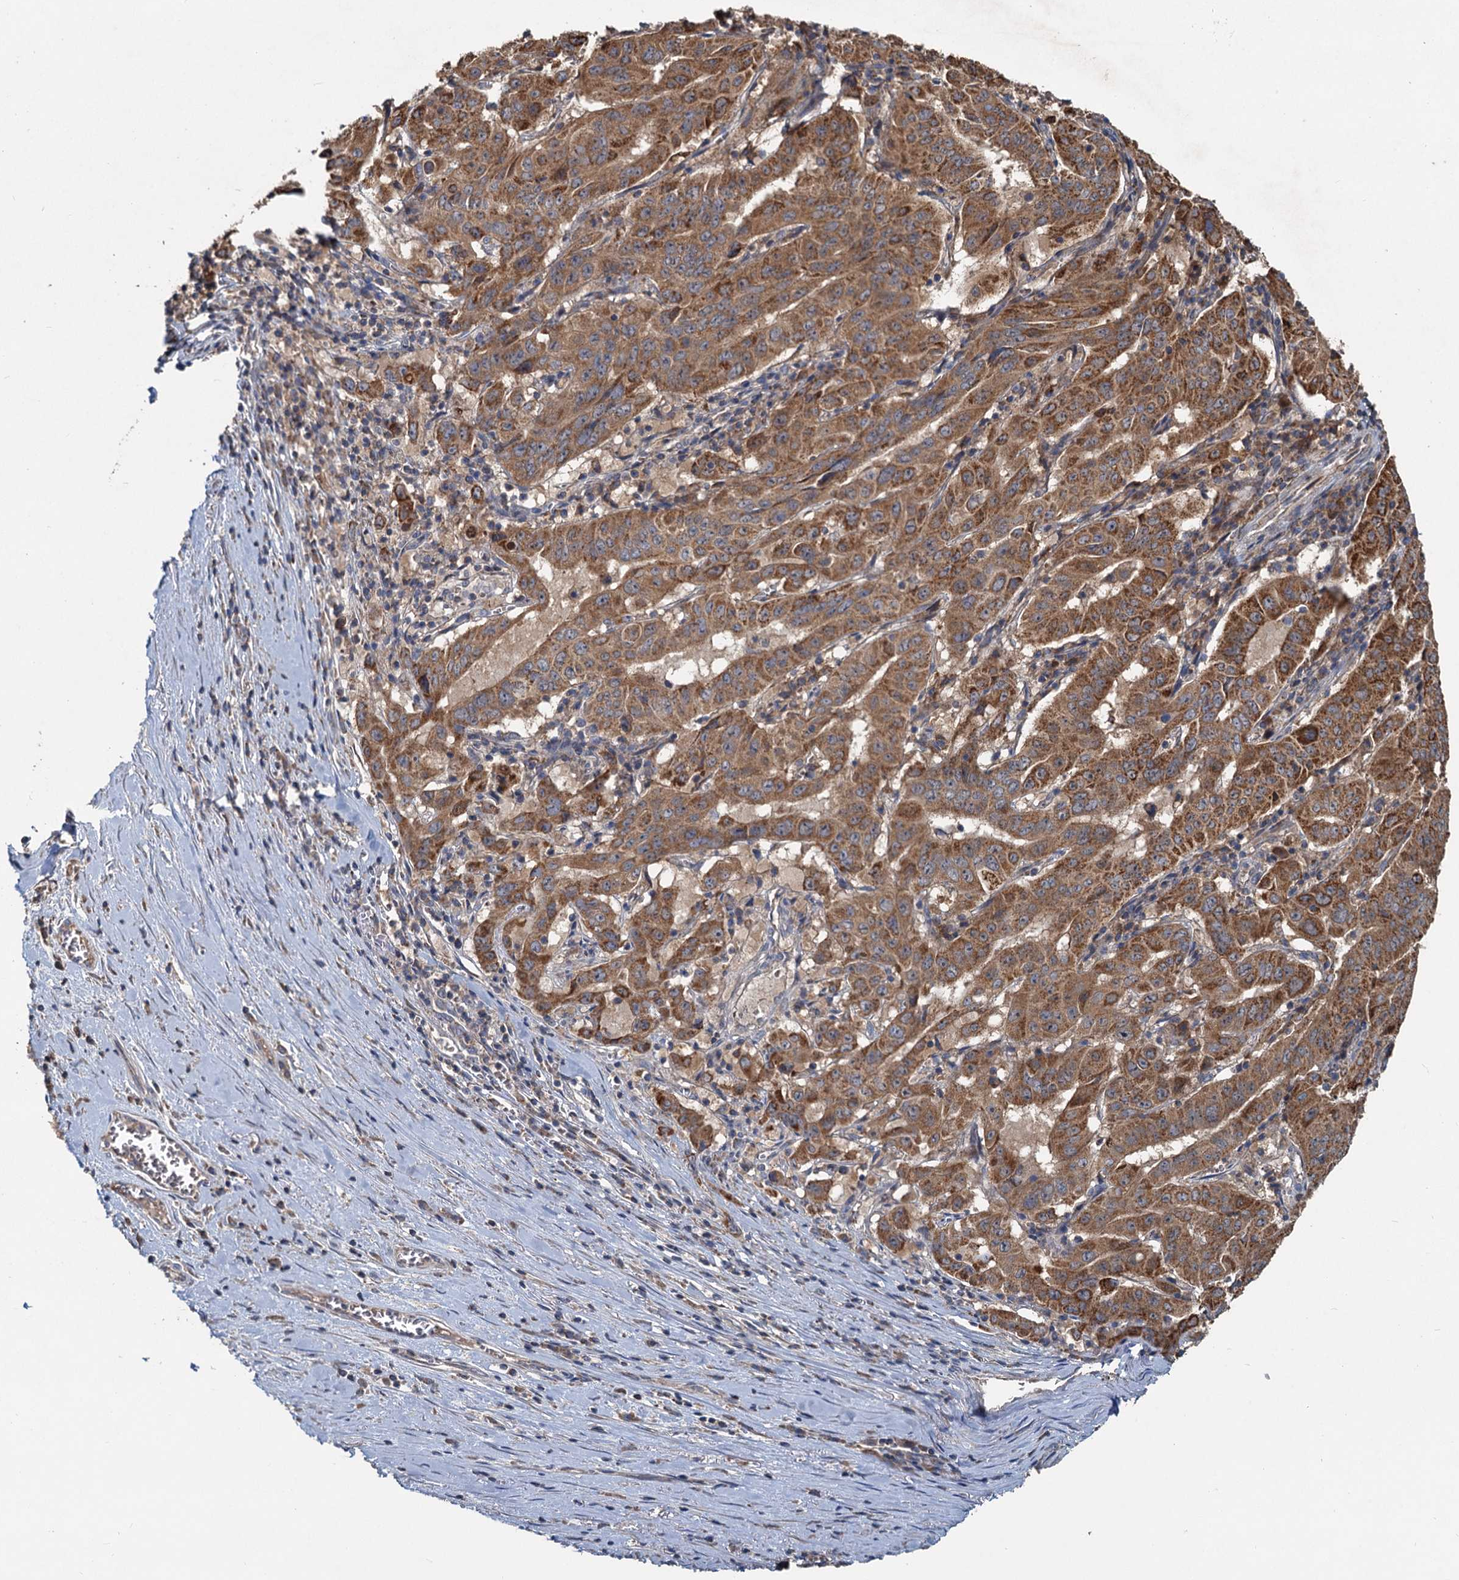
{"staining": {"intensity": "moderate", "quantity": ">75%", "location": "cytoplasmic/membranous"}, "tissue": "pancreatic cancer", "cell_type": "Tumor cells", "image_type": "cancer", "snomed": [{"axis": "morphology", "description": "Adenocarcinoma, NOS"}, {"axis": "topography", "description": "Pancreas"}], "caption": "This photomicrograph shows pancreatic cancer stained with IHC to label a protein in brown. The cytoplasmic/membranous of tumor cells show moderate positivity for the protein. Nuclei are counter-stained blue.", "gene": "OTUB1", "patient": {"sex": "male", "age": 63}}